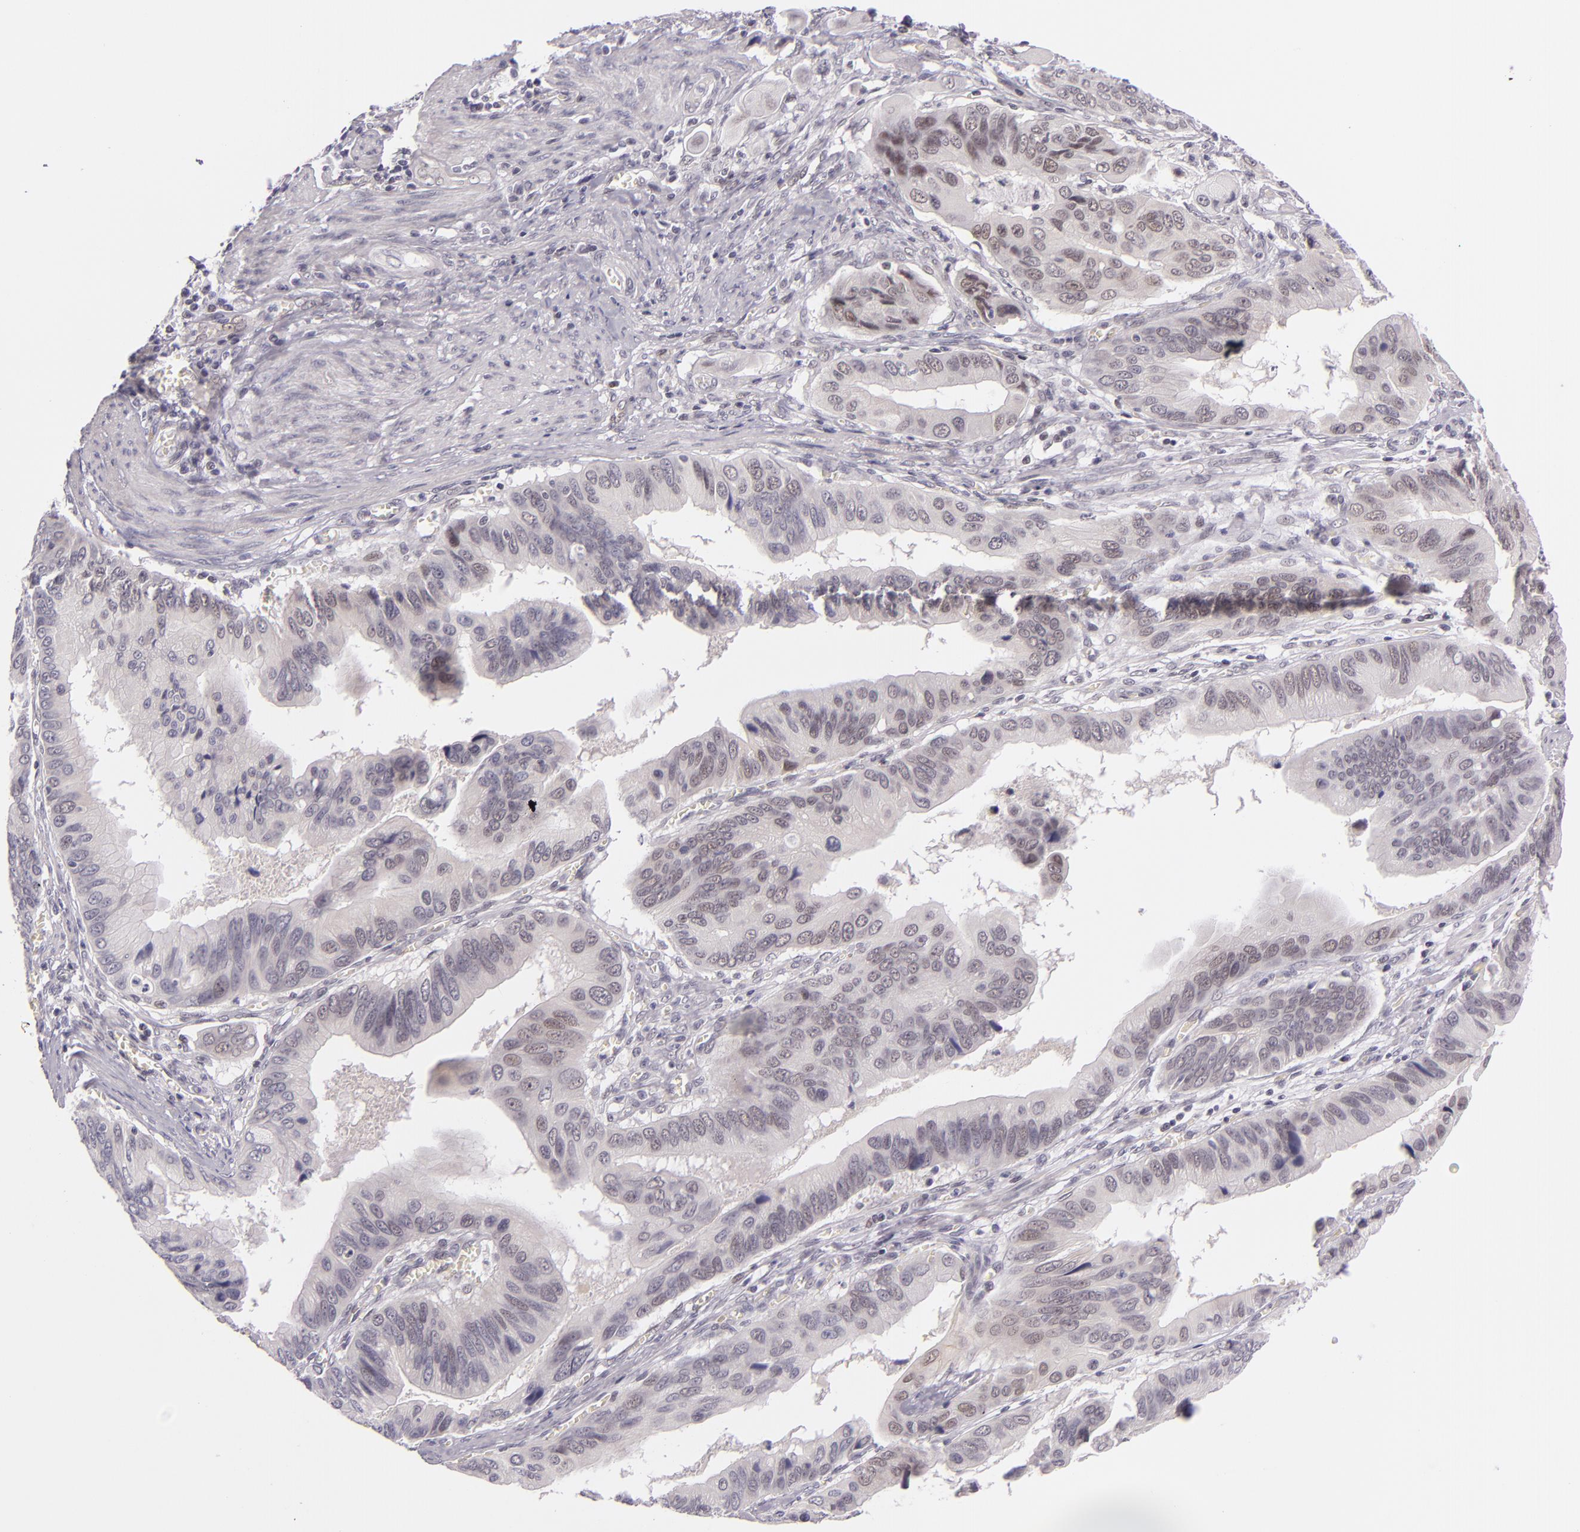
{"staining": {"intensity": "weak", "quantity": "<25%", "location": "nuclear"}, "tissue": "stomach cancer", "cell_type": "Tumor cells", "image_type": "cancer", "snomed": [{"axis": "morphology", "description": "Adenocarcinoma, NOS"}, {"axis": "topography", "description": "Stomach, upper"}], "caption": "This is a image of immunohistochemistry staining of stomach cancer, which shows no positivity in tumor cells.", "gene": "BCL3", "patient": {"sex": "male", "age": 80}}